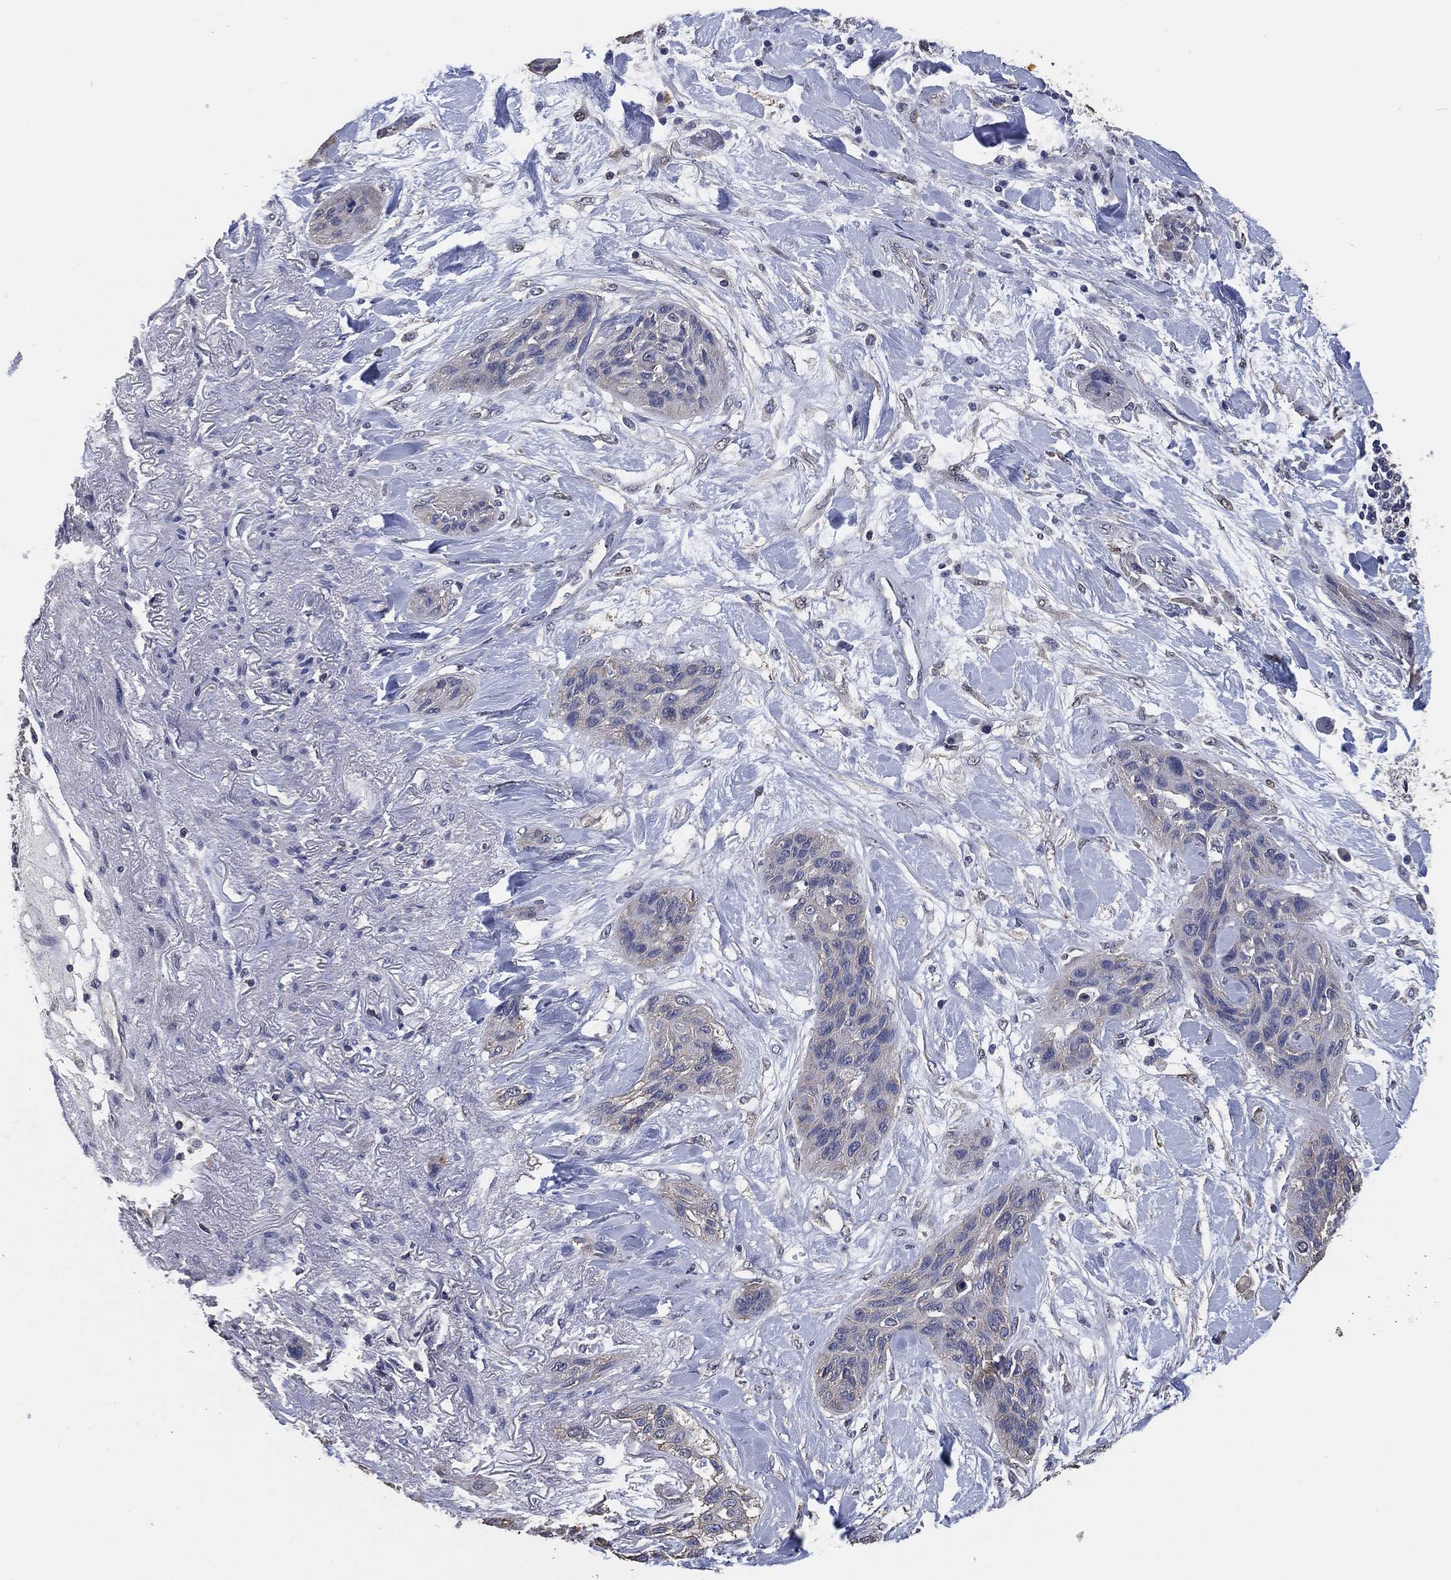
{"staining": {"intensity": "negative", "quantity": "none", "location": "none"}, "tissue": "lung cancer", "cell_type": "Tumor cells", "image_type": "cancer", "snomed": [{"axis": "morphology", "description": "Squamous cell carcinoma, NOS"}, {"axis": "topography", "description": "Lung"}], "caption": "Tumor cells show no significant protein staining in lung squamous cell carcinoma. (DAB (3,3'-diaminobenzidine) immunohistochemistry, high magnification).", "gene": "KLK5", "patient": {"sex": "female", "age": 70}}